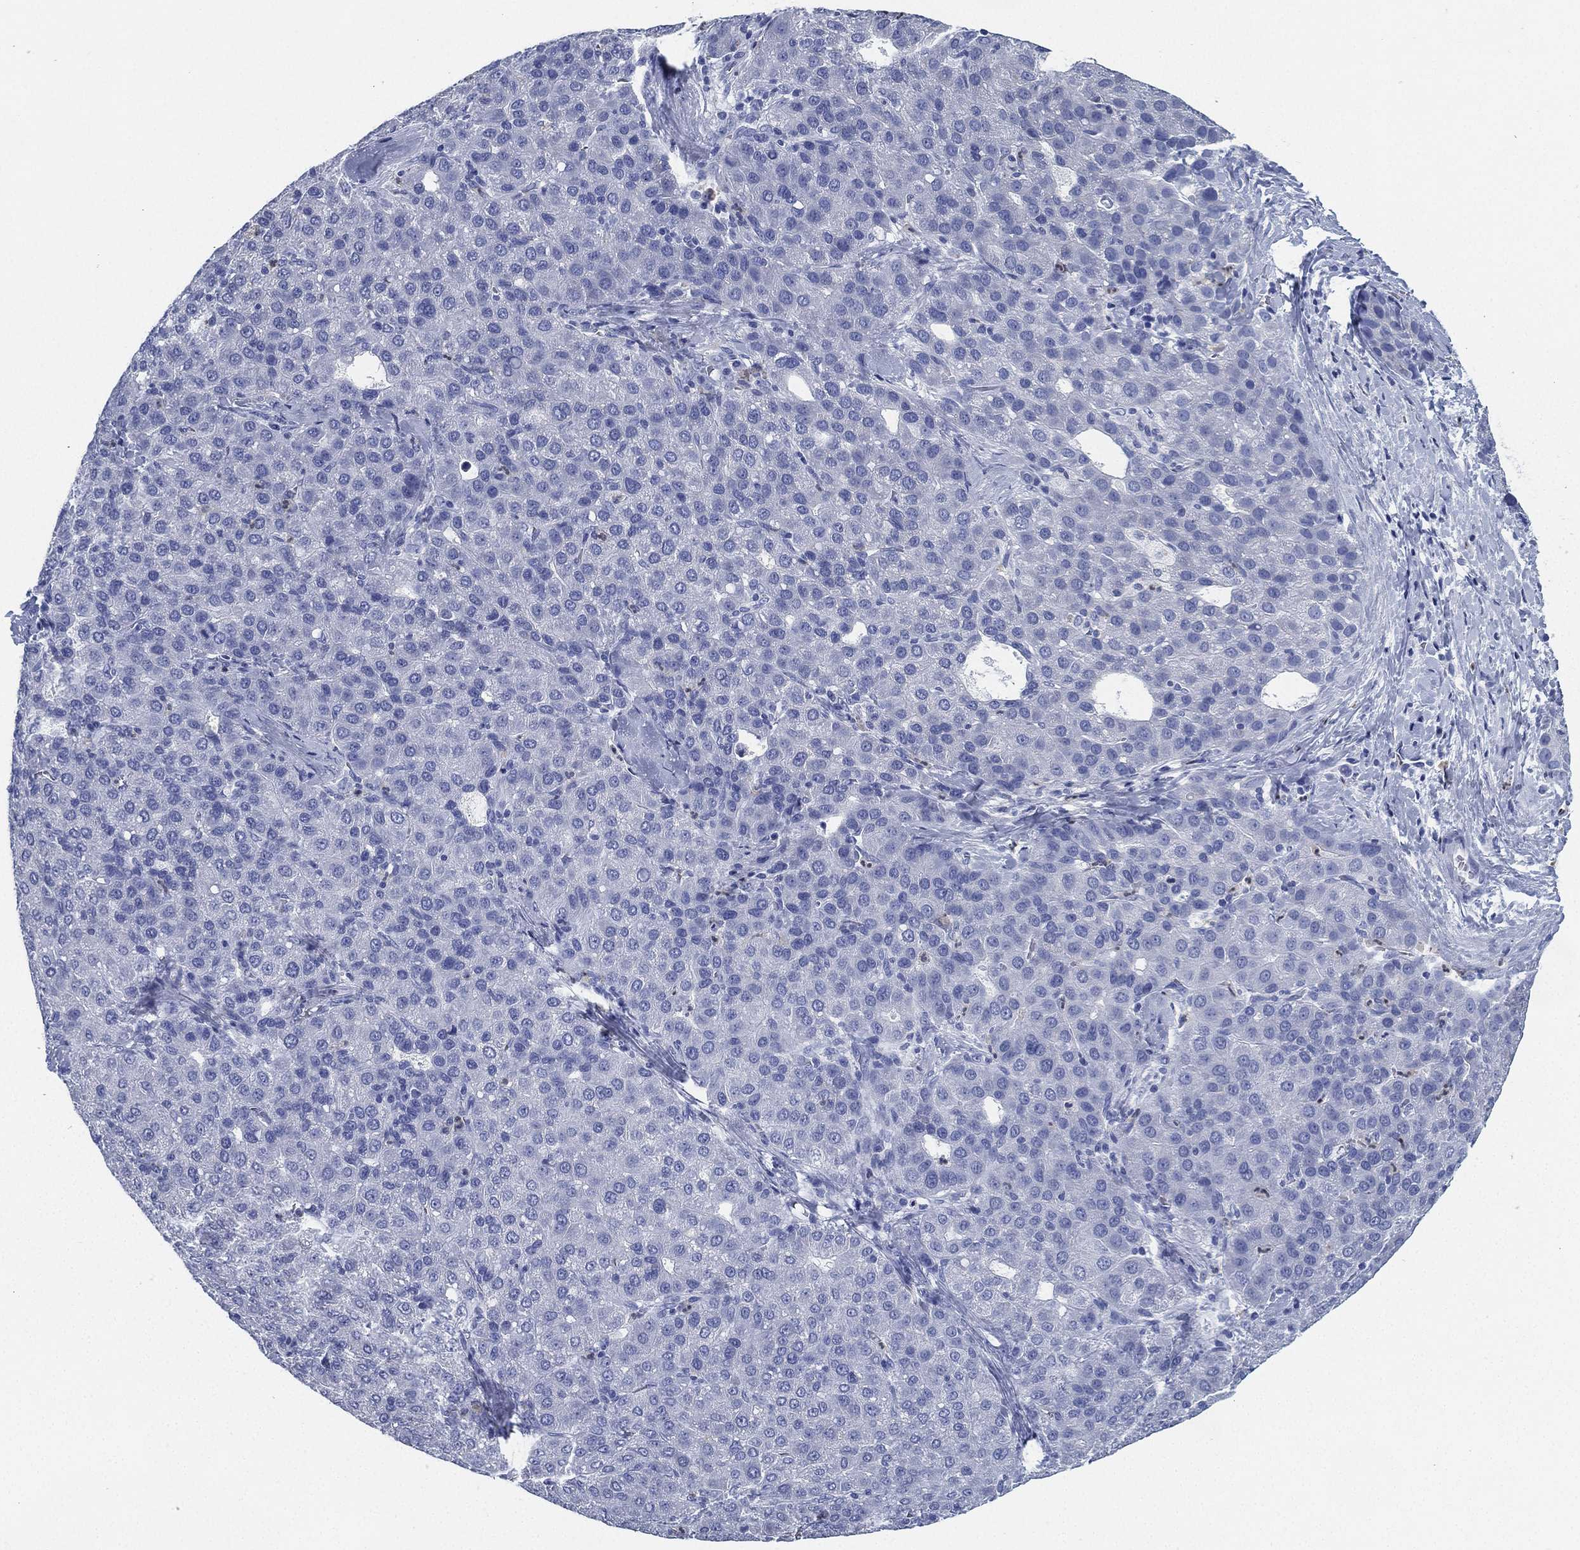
{"staining": {"intensity": "negative", "quantity": "none", "location": "none"}, "tissue": "liver cancer", "cell_type": "Tumor cells", "image_type": "cancer", "snomed": [{"axis": "morphology", "description": "Carcinoma, Hepatocellular, NOS"}, {"axis": "topography", "description": "Liver"}], "caption": "This is an immunohistochemistry (IHC) histopathology image of liver hepatocellular carcinoma. There is no staining in tumor cells.", "gene": "DEFB121", "patient": {"sex": "male", "age": 65}}